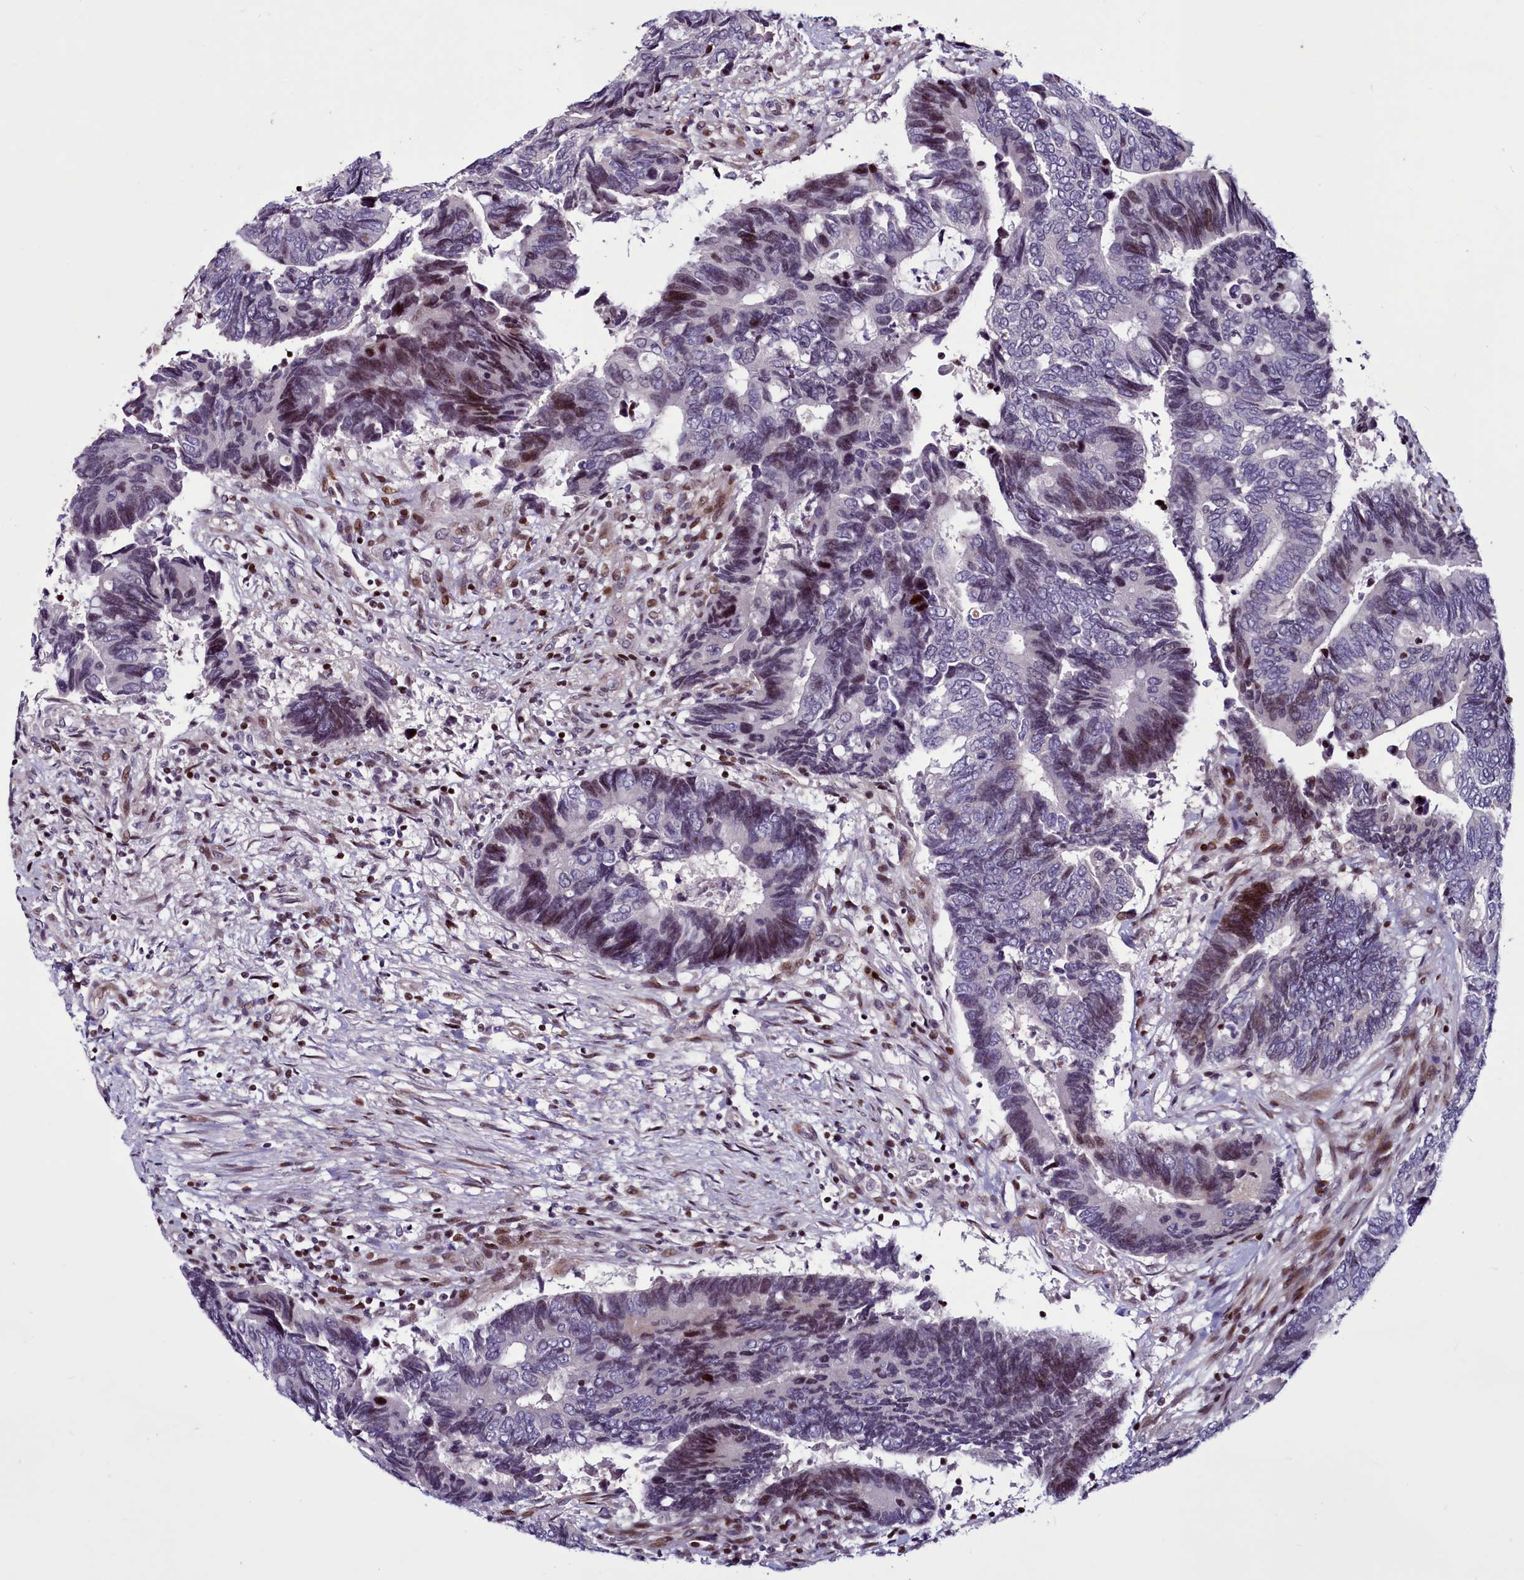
{"staining": {"intensity": "strong", "quantity": "<25%", "location": "nuclear"}, "tissue": "colorectal cancer", "cell_type": "Tumor cells", "image_type": "cancer", "snomed": [{"axis": "morphology", "description": "Adenocarcinoma, NOS"}, {"axis": "topography", "description": "Colon"}], "caption": "This micrograph exhibits IHC staining of human adenocarcinoma (colorectal), with medium strong nuclear staining in about <25% of tumor cells.", "gene": "WBP11", "patient": {"sex": "male", "age": 87}}